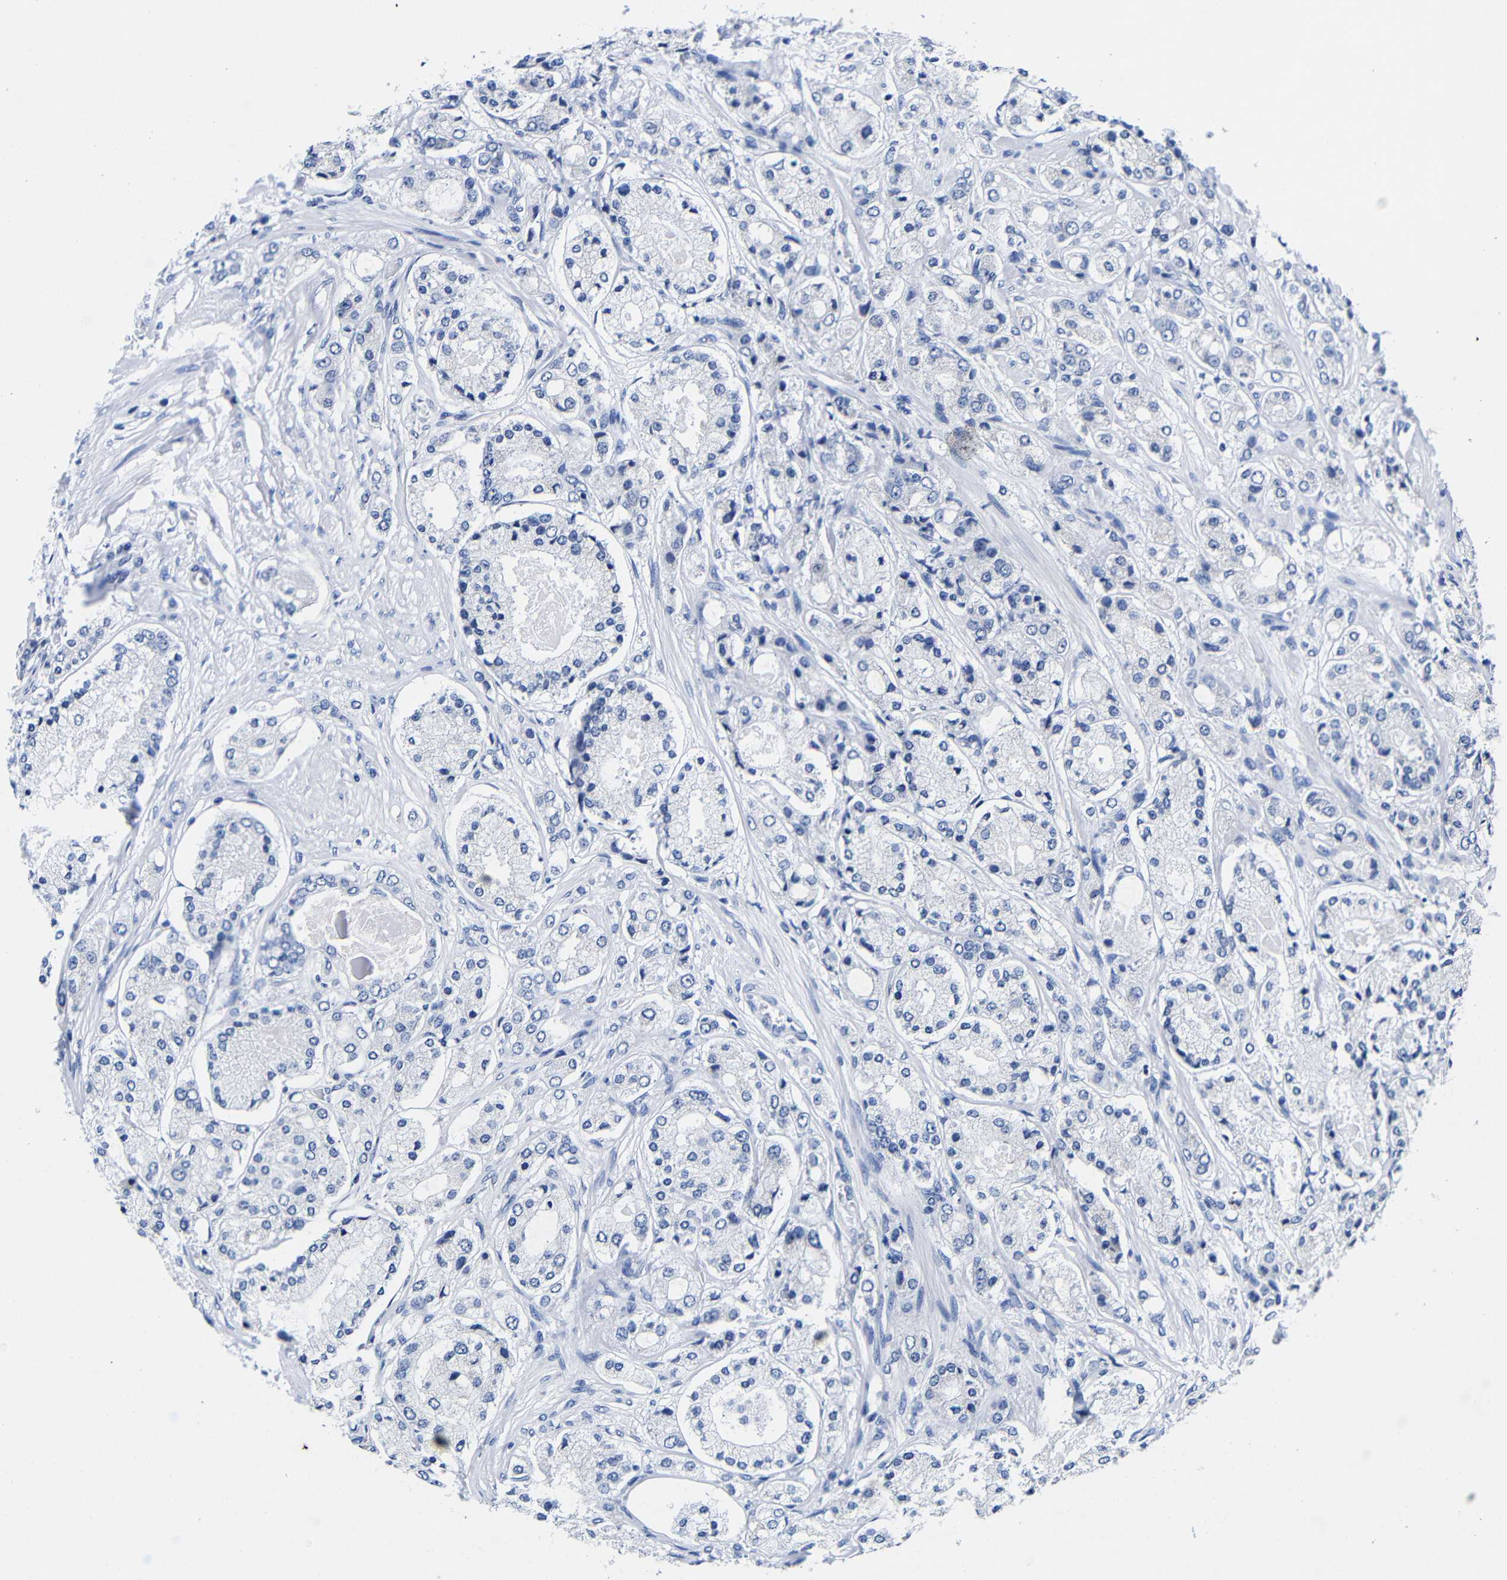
{"staining": {"intensity": "negative", "quantity": "none", "location": "none"}, "tissue": "prostate cancer", "cell_type": "Tumor cells", "image_type": "cancer", "snomed": [{"axis": "morphology", "description": "Adenocarcinoma, High grade"}, {"axis": "topography", "description": "Prostate"}], "caption": "Immunohistochemical staining of human prostate cancer (high-grade adenocarcinoma) exhibits no significant staining in tumor cells. (Brightfield microscopy of DAB (3,3'-diaminobenzidine) immunohistochemistry (IHC) at high magnification).", "gene": "CLEC4G", "patient": {"sex": "male", "age": 65}}